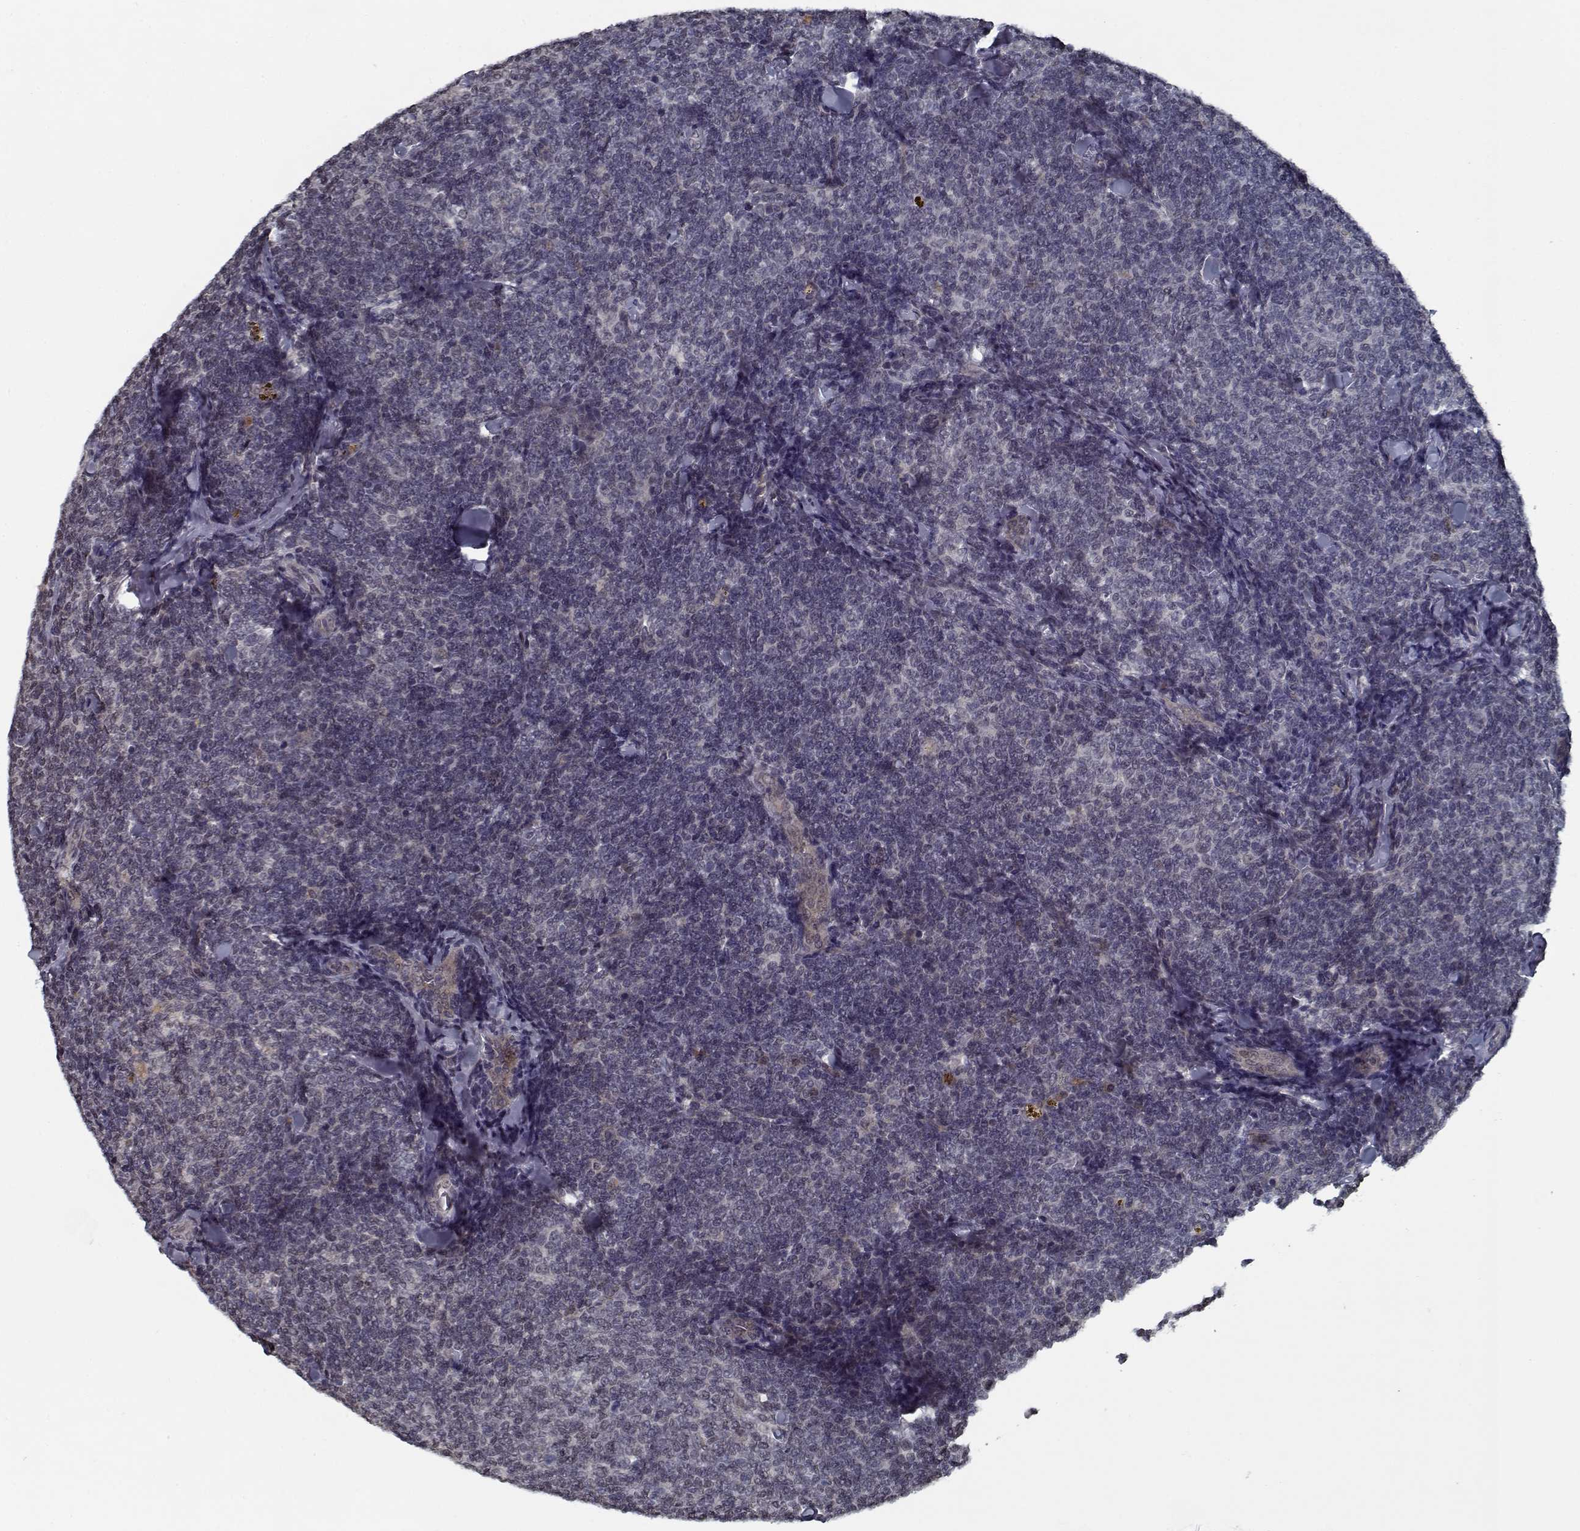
{"staining": {"intensity": "negative", "quantity": "none", "location": "none"}, "tissue": "lymphoma", "cell_type": "Tumor cells", "image_type": "cancer", "snomed": [{"axis": "morphology", "description": "Malignant lymphoma, non-Hodgkin's type, Low grade"}, {"axis": "topography", "description": "Lymph node"}], "caption": "High power microscopy photomicrograph of an immunohistochemistry micrograph of malignant lymphoma, non-Hodgkin's type (low-grade), revealing no significant positivity in tumor cells.", "gene": "NLK", "patient": {"sex": "female", "age": 56}}